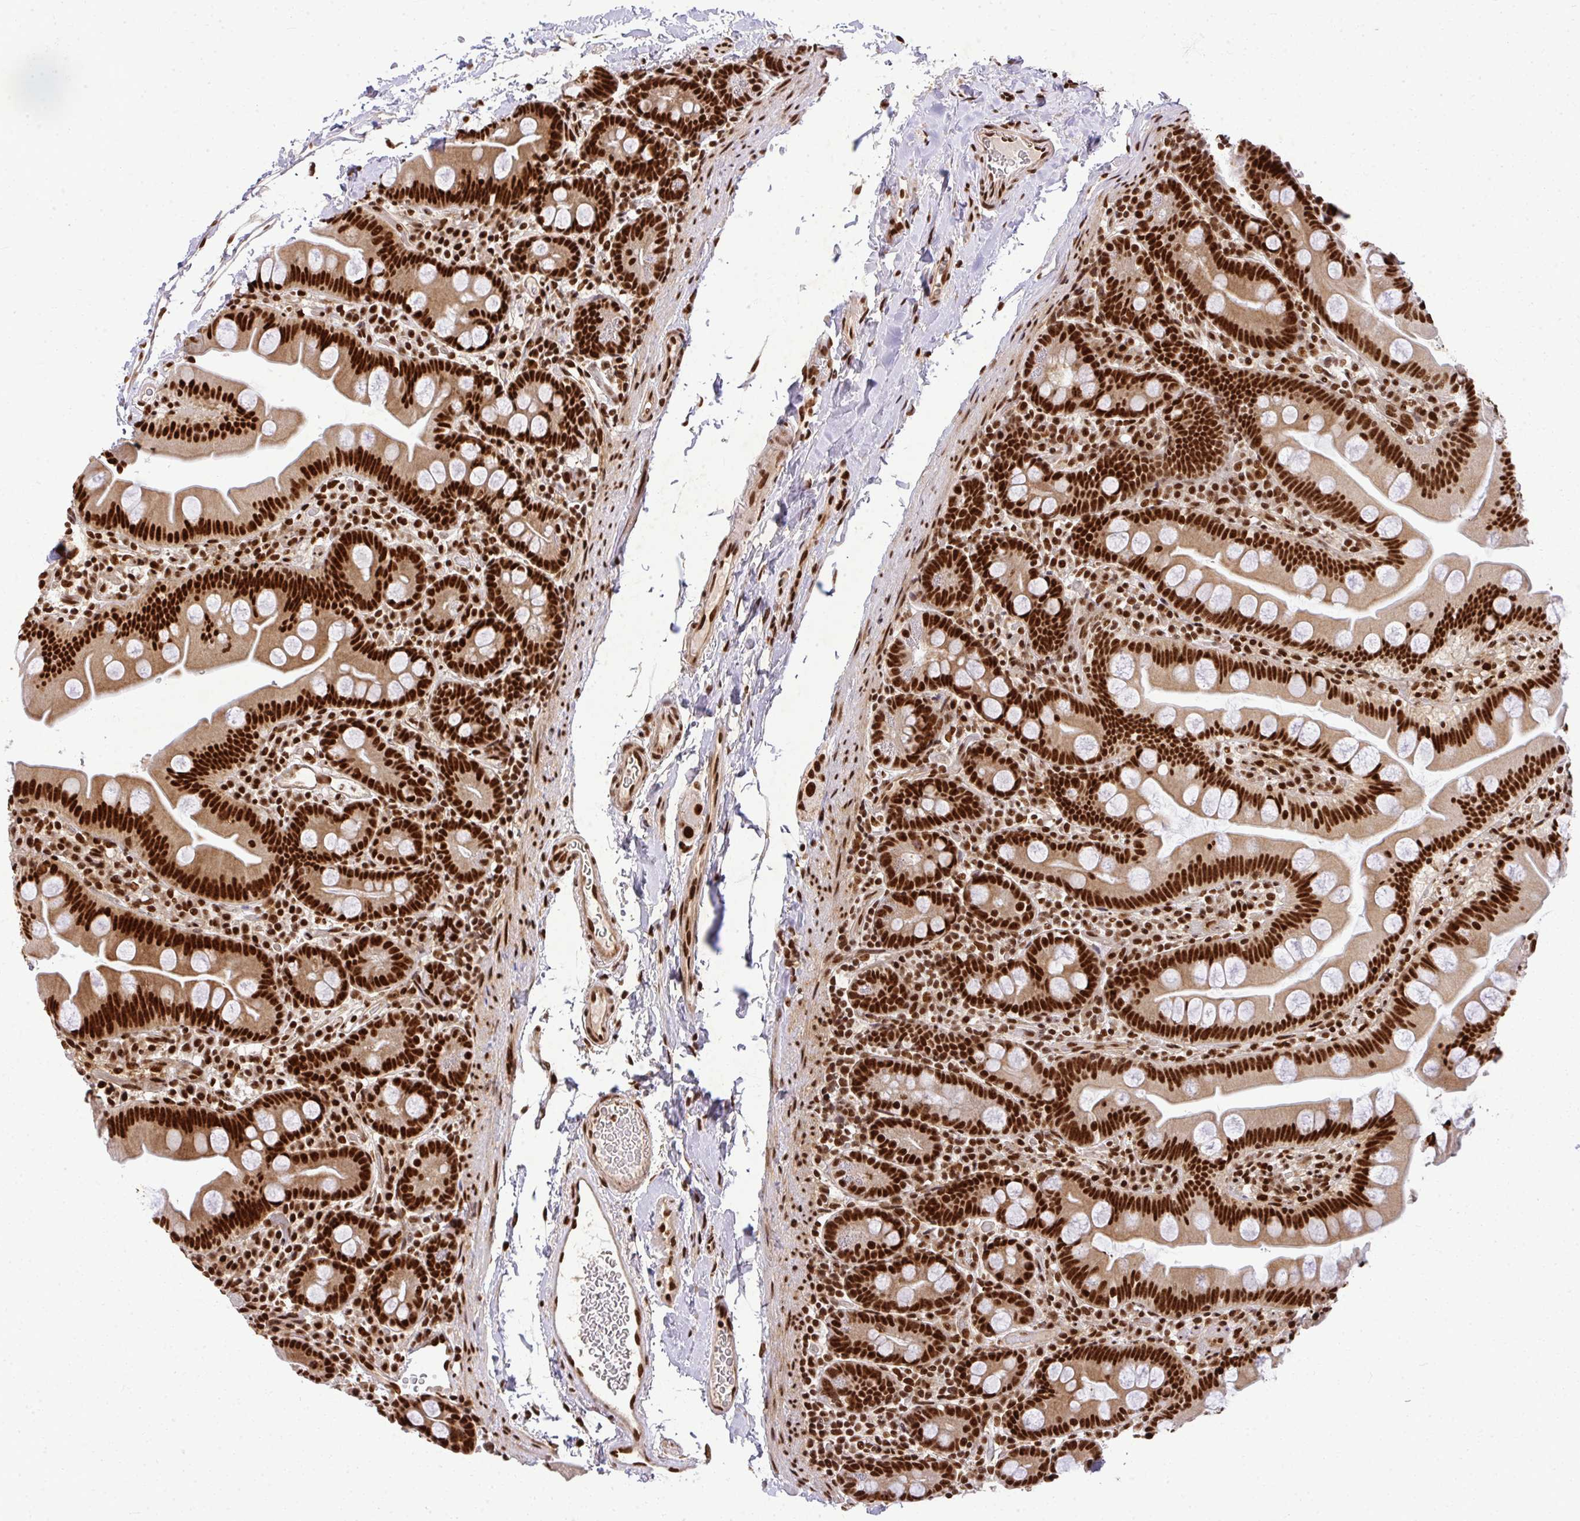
{"staining": {"intensity": "strong", "quantity": ">75%", "location": "nuclear"}, "tissue": "small intestine", "cell_type": "Glandular cells", "image_type": "normal", "snomed": [{"axis": "morphology", "description": "Normal tissue, NOS"}, {"axis": "topography", "description": "Small intestine"}], "caption": "Immunohistochemical staining of normal human small intestine shows >75% levels of strong nuclear protein expression in about >75% of glandular cells. The protein of interest is shown in brown color, while the nuclei are stained blue.", "gene": "U2AF1L4", "patient": {"sex": "female", "age": 68}}